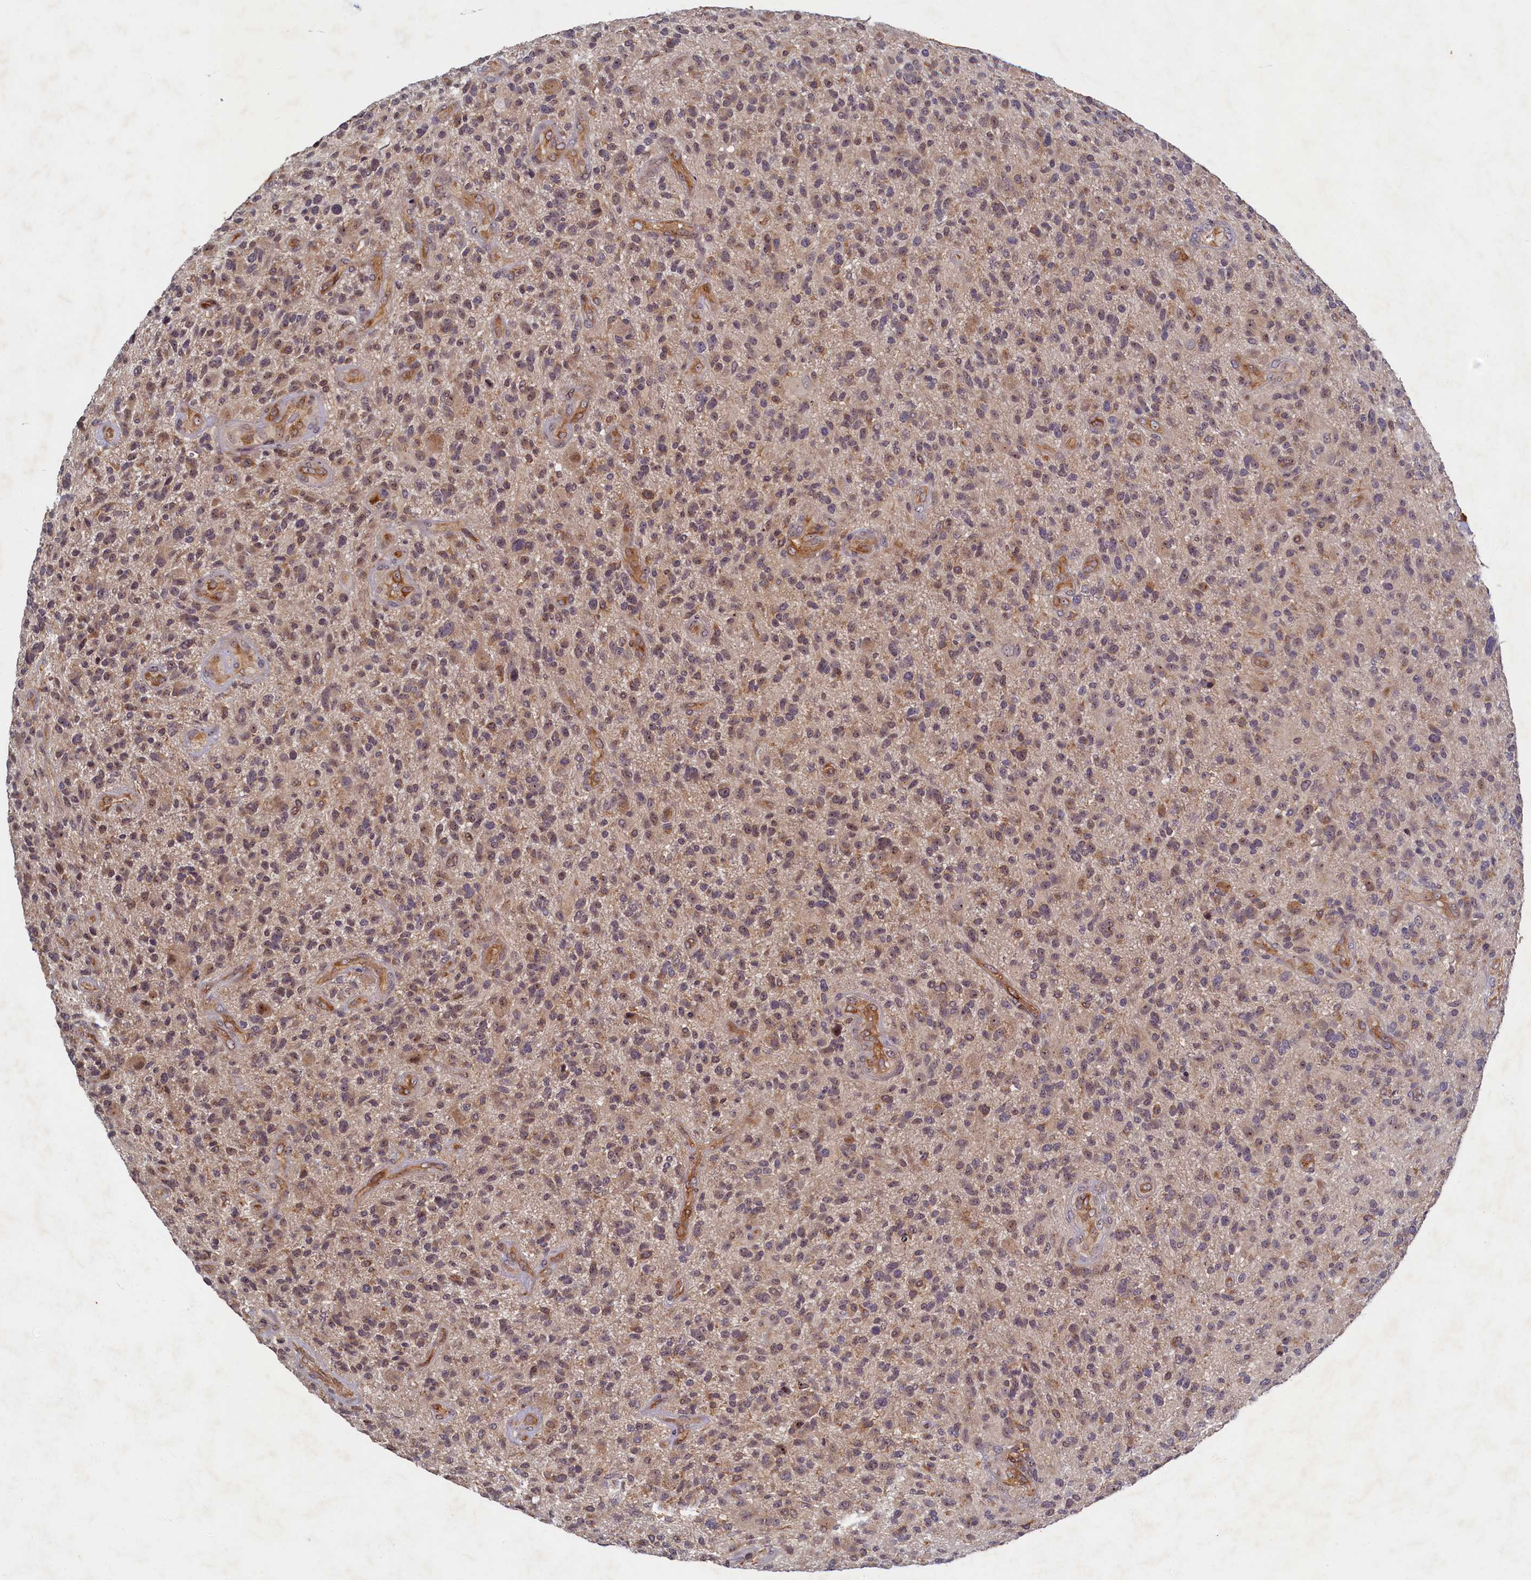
{"staining": {"intensity": "weak", "quantity": ">75%", "location": "cytoplasmic/membranous"}, "tissue": "glioma", "cell_type": "Tumor cells", "image_type": "cancer", "snomed": [{"axis": "morphology", "description": "Glioma, malignant, High grade"}, {"axis": "topography", "description": "Brain"}], "caption": "Immunohistochemical staining of glioma reveals low levels of weak cytoplasmic/membranous expression in approximately >75% of tumor cells.", "gene": "CEP20", "patient": {"sex": "male", "age": 47}}